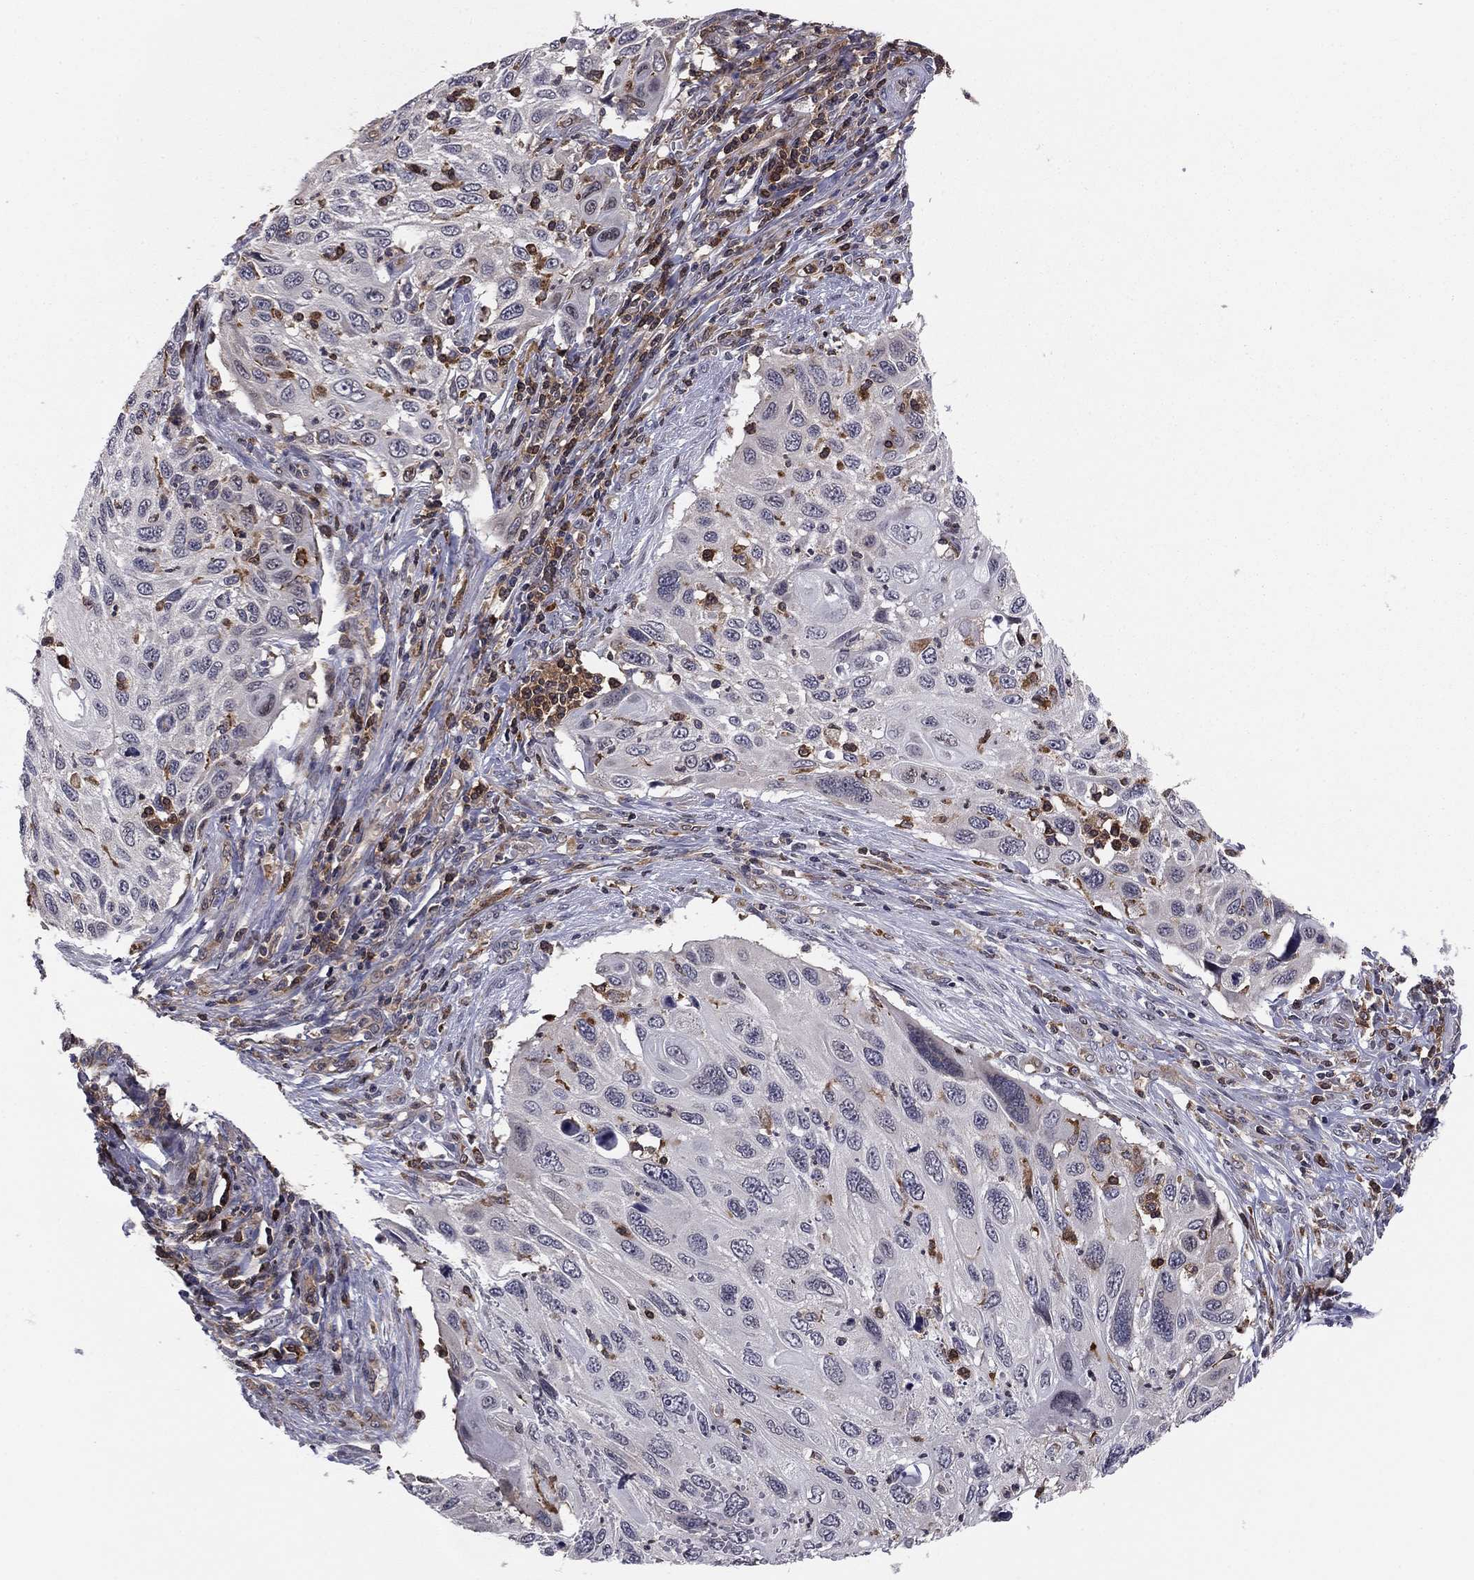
{"staining": {"intensity": "negative", "quantity": "none", "location": "none"}, "tissue": "cervical cancer", "cell_type": "Tumor cells", "image_type": "cancer", "snomed": [{"axis": "morphology", "description": "Squamous cell carcinoma, NOS"}, {"axis": "topography", "description": "Cervix"}], "caption": "Protein analysis of cervical squamous cell carcinoma reveals no significant positivity in tumor cells.", "gene": "PLCB2", "patient": {"sex": "female", "age": 70}}